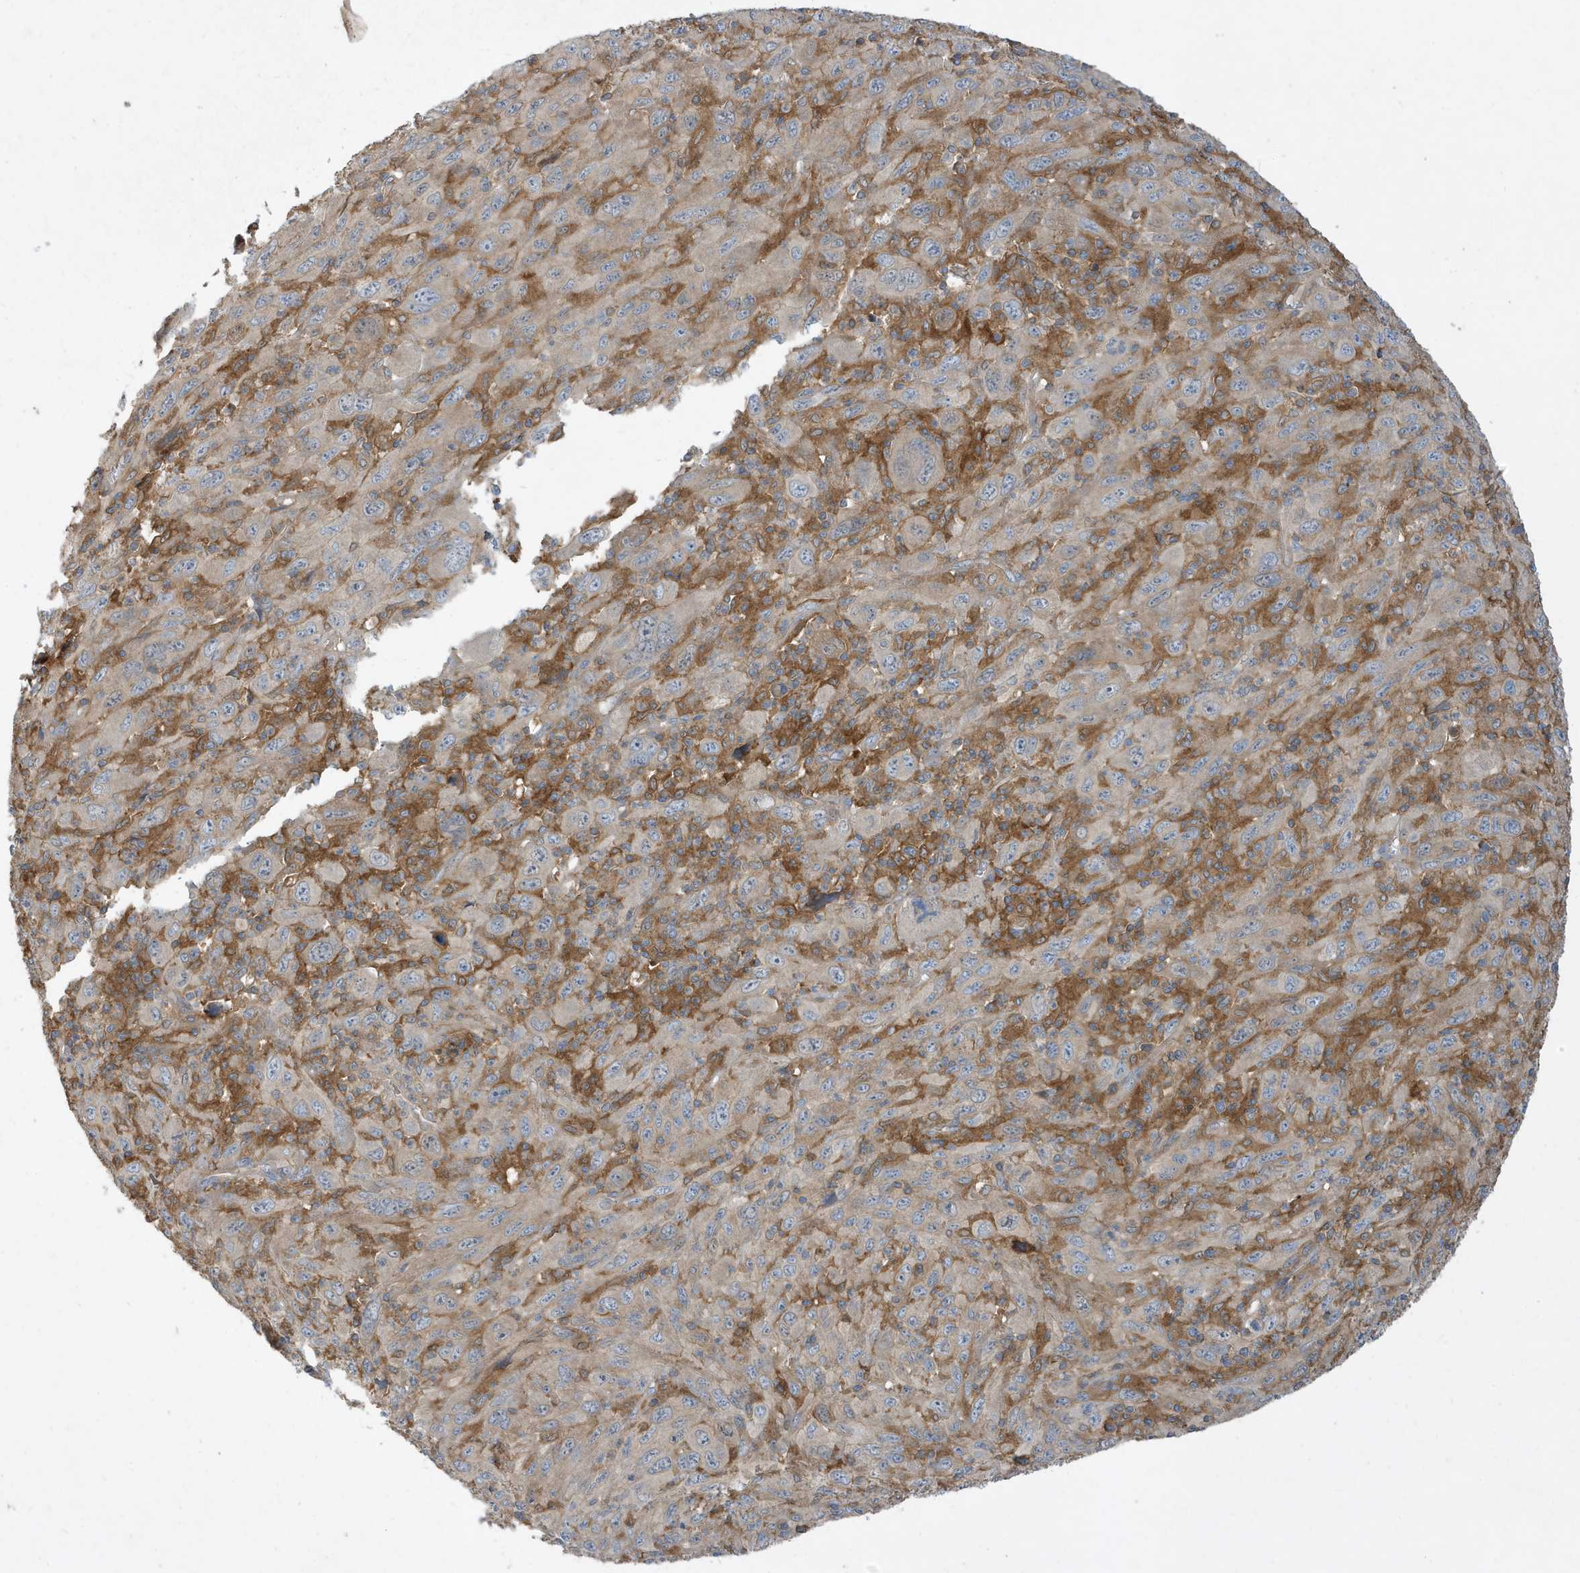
{"staining": {"intensity": "negative", "quantity": "none", "location": "none"}, "tissue": "melanoma", "cell_type": "Tumor cells", "image_type": "cancer", "snomed": [{"axis": "morphology", "description": "Malignant melanoma, Metastatic site"}, {"axis": "topography", "description": "Skin"}], "caption": "Immunohistochemistry (IHC) of human melanoma shows no positivity in tumor cells.", "gene": "ABTB1", "patient": {"sex": "female", "age": 56}}